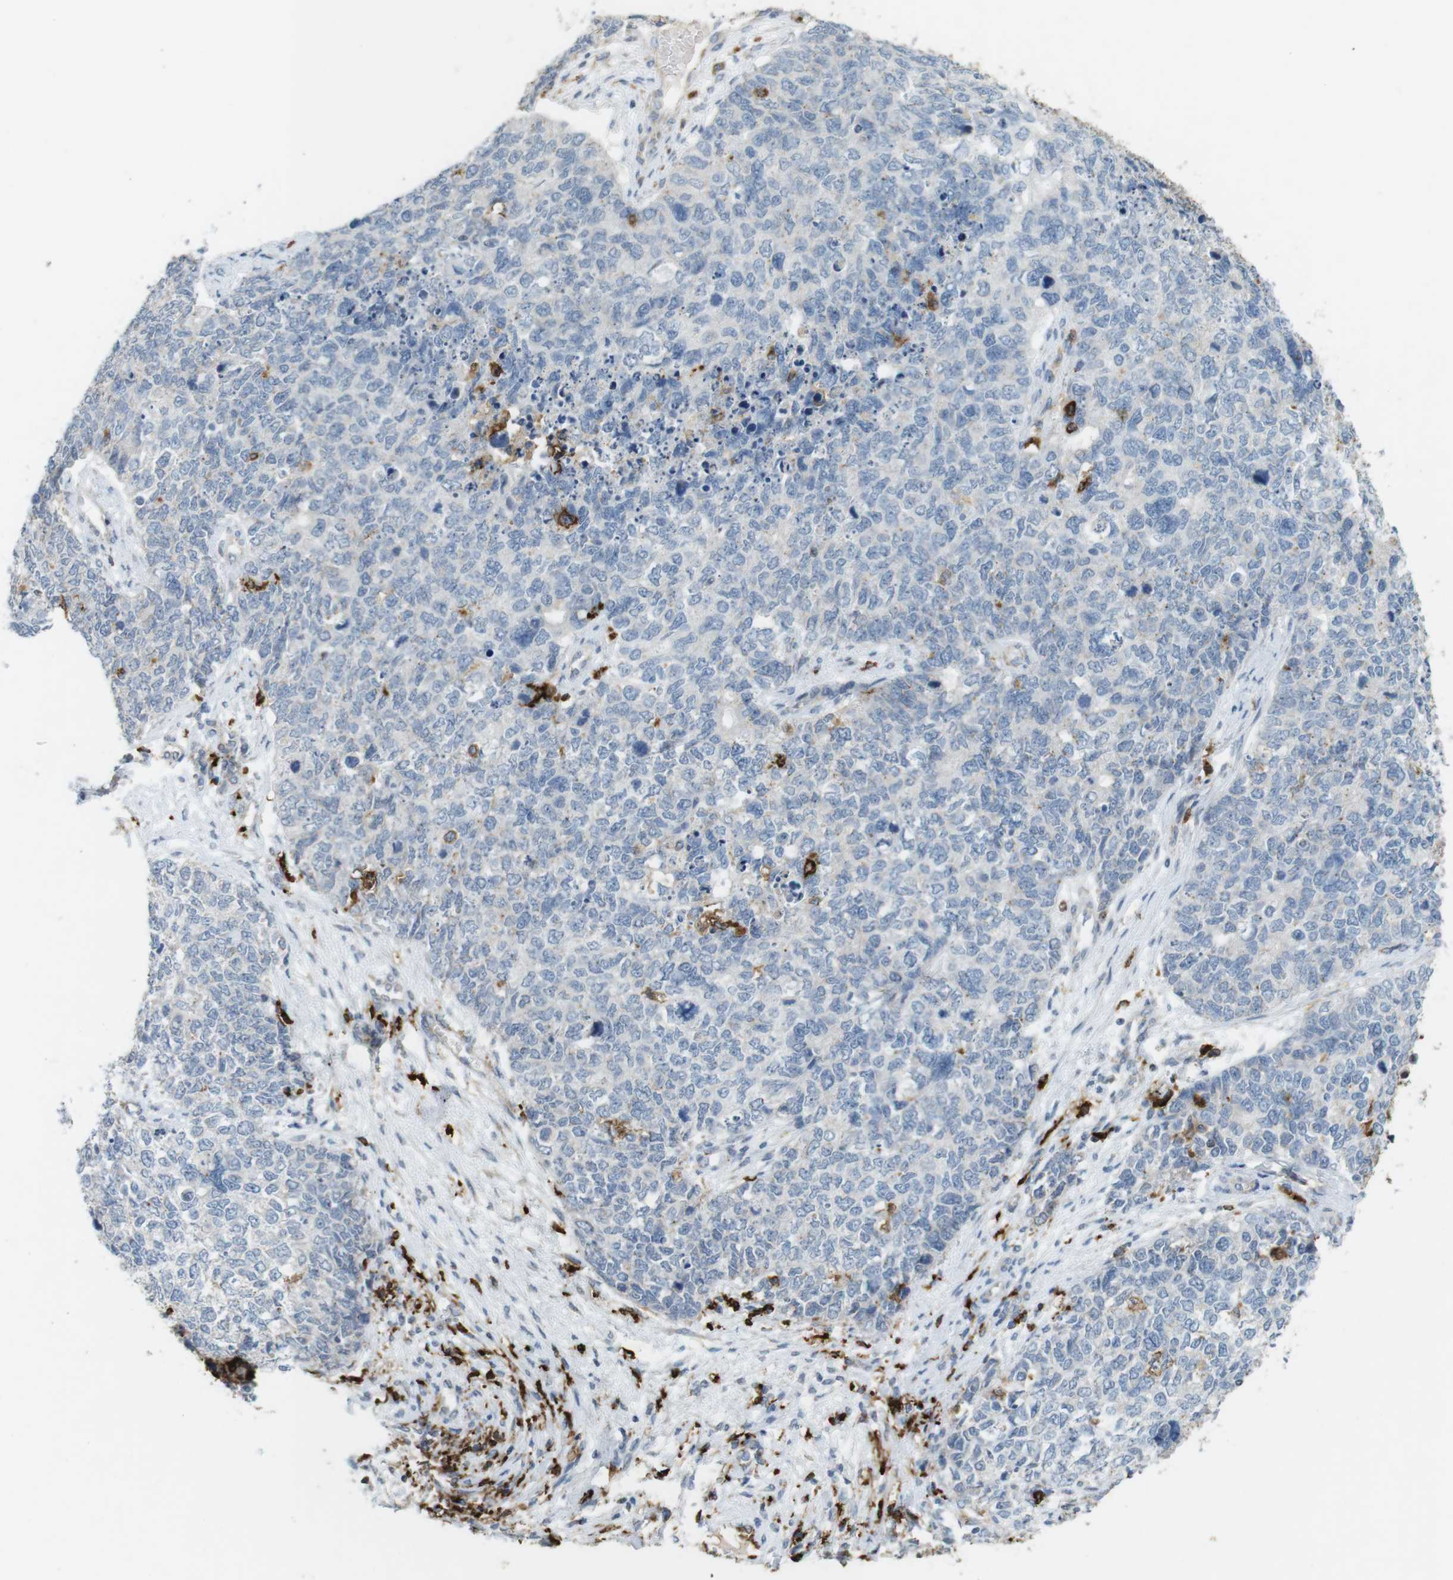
{"staining": {"intensity": "negative", "quantity": "none", "location": "none"}, "tissue": "cervical cancer", "cell_type": "Tumor cells", "image_type": "cancer", "snomed": [{"axis": "morphology", "description": "Squamous cell carcinoma, NOS"}, {"axis": "topography", "description": "Cervix"}], "caption": "The histopathology image shows no significant positivity in tumor cells of cervical squamous cell carcinoma.", "gene": "HLA-DRA", "patient": {"sex": "female", "age": 63}}